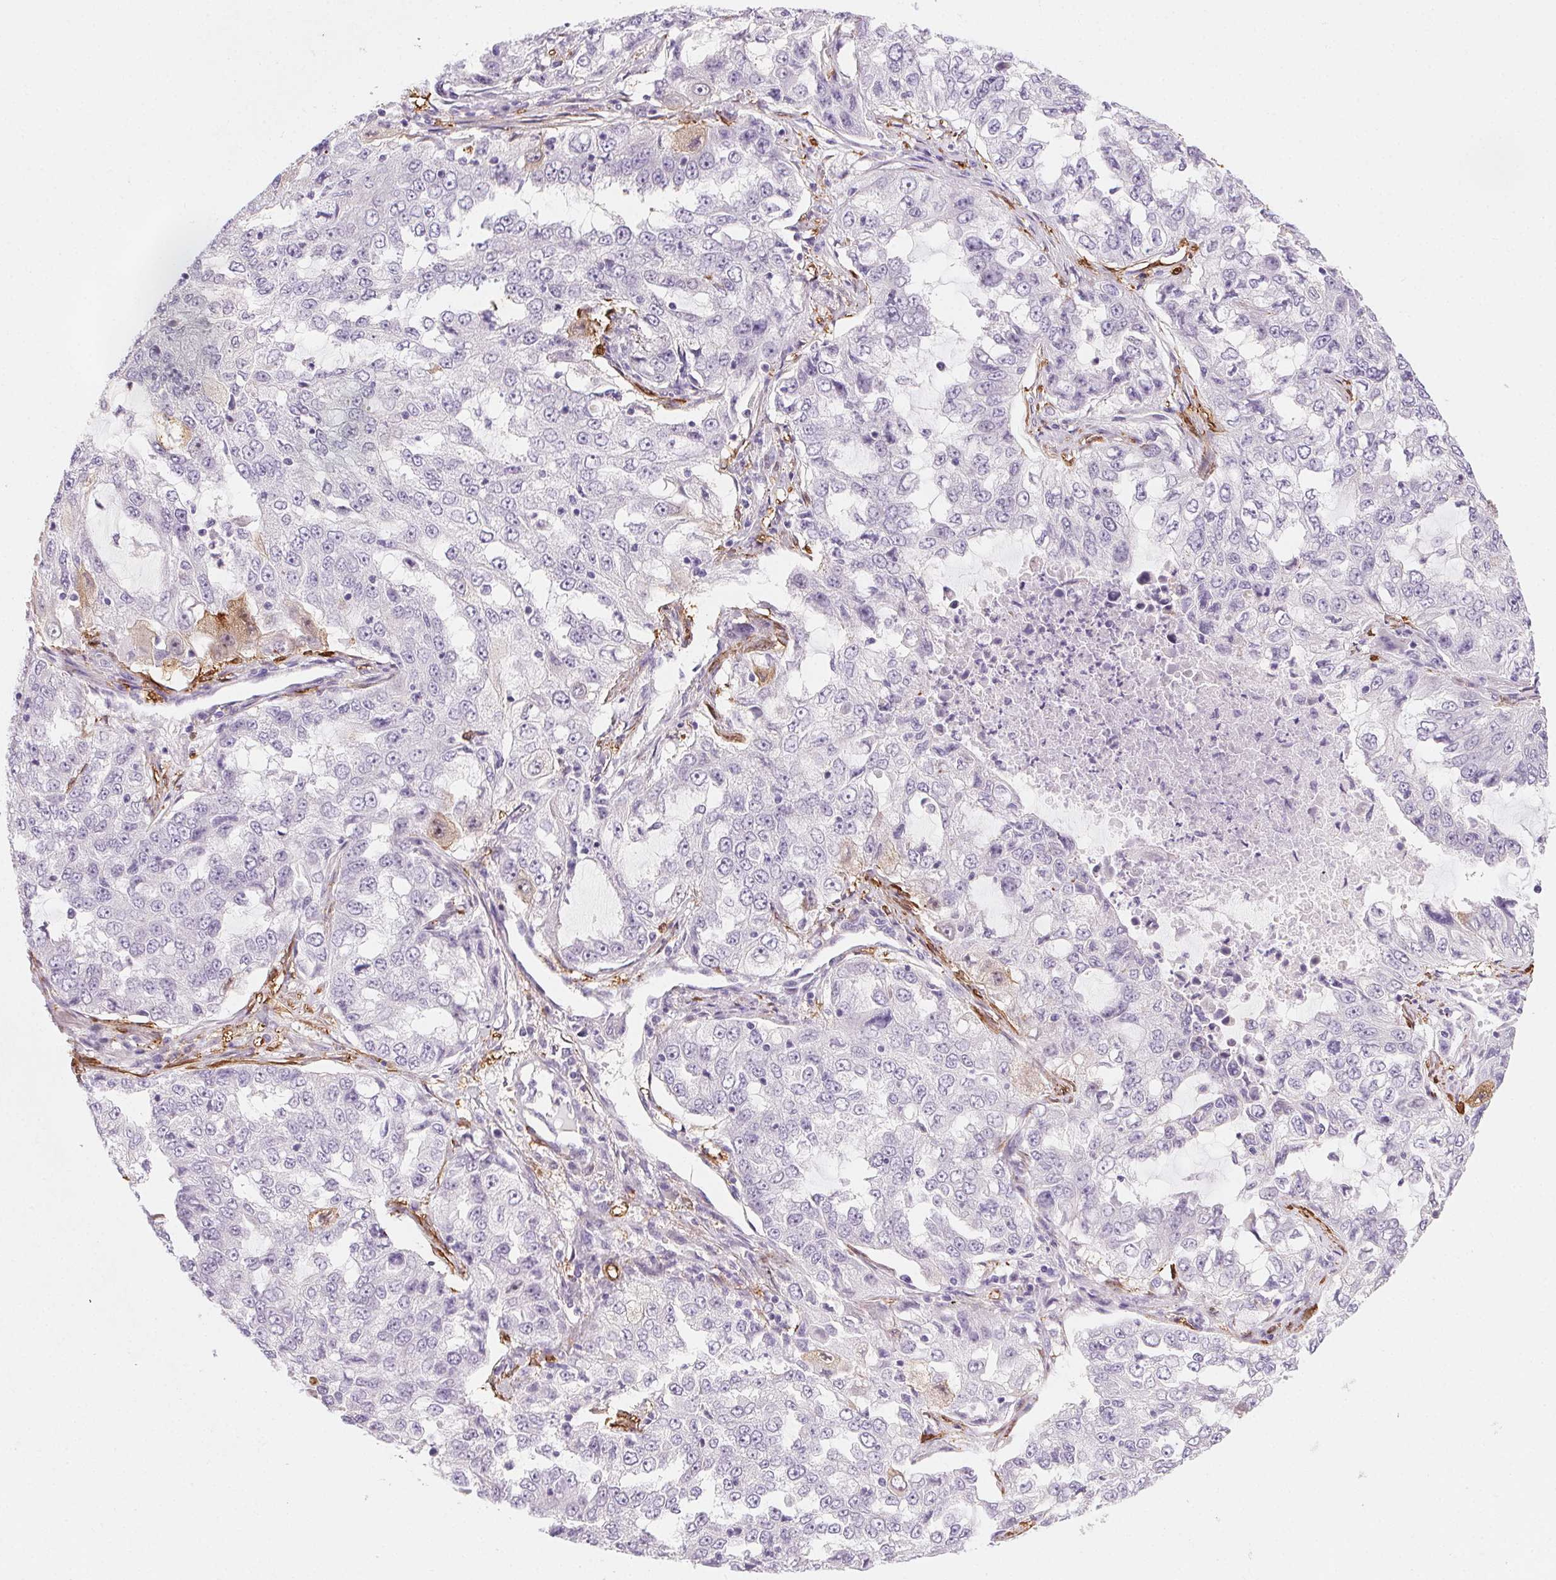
{"staining": {"intensity": "negative", "quantity": "none", "location": "none"}, "tissue": "lung cancer", "cell_type": "Tumor cells", "image_type": "cancer", "snomed": [{"axis": "morphology", "description": "Adenocarcinoma, NOS"}, {"axis": "topography", "description": "Lung"}], "caption": "Lung cancer was stained to show a protein in brown. There is no significant staining in tumor cells.", "gene": "GPX8", "patient": {"sex": "female", "age": 61}}